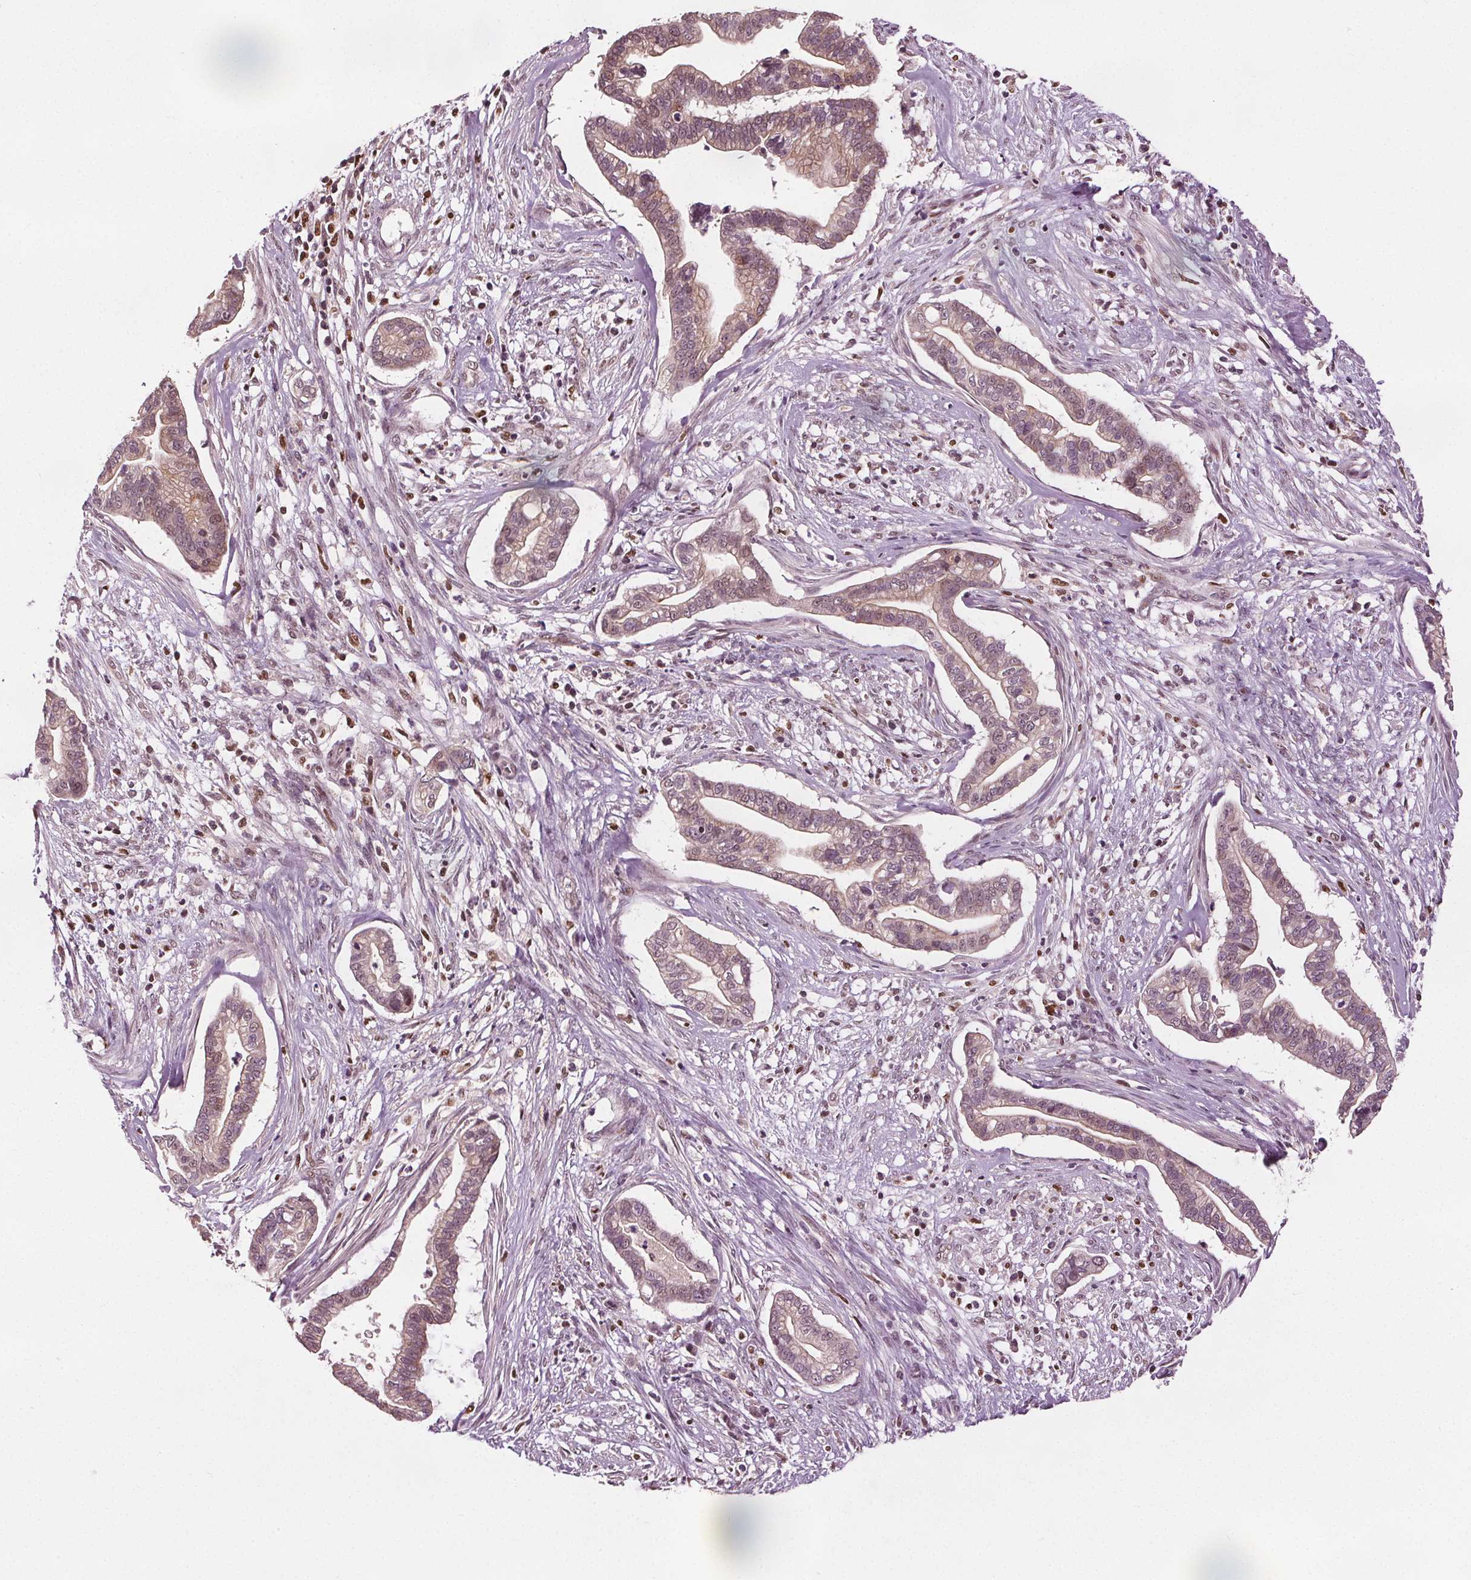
{"staining": {"intensity": "weak", "quantity": "25%-75%", "location": "cytoplasmic/membranous,nuclear"}, "tissue": "cervical cancer", "cell_type": "Tumor cells", "image_type": "cancer", "snomed": [{"axis": "morphology", "description": "Adenocarcinoma, NOS"}, {"axis": "topography", "description": "Cervix"}], "caption": "The image displays staining of cervical cancer (adenocarcinoma), revealing weak cytoplasmic/membranous and nuclear protein expression (brown color) within tumor cells.", "gene": "DDX11", "patient": {"sex": "female", "age": 62}}